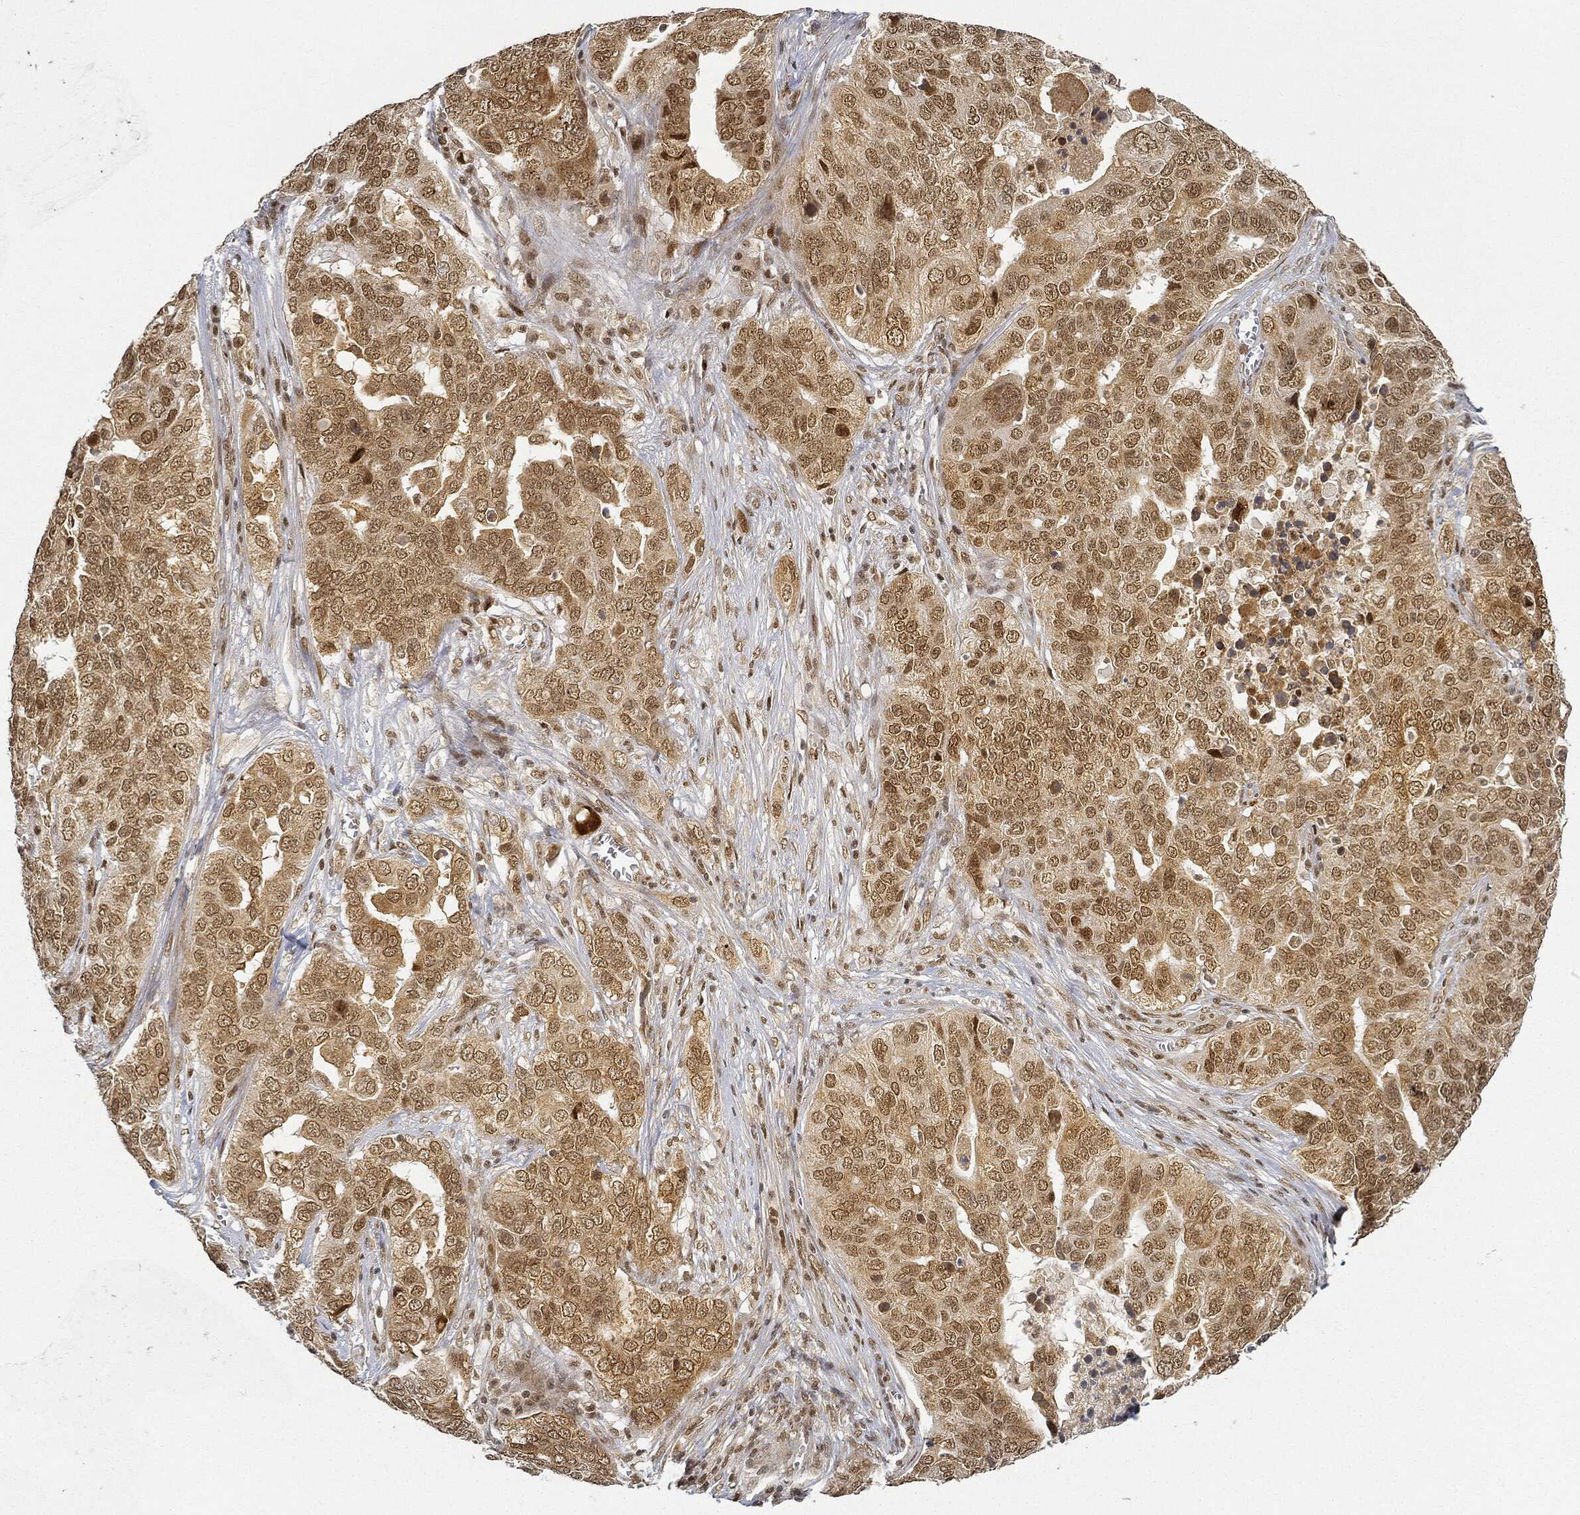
{"staining": {"intensity": "moderate", "quantity": "25%-75%", "location": "cytoplasmic/membranous,nuclear"}, "tissue": "ovarian cancer", "cell_type": "Tumor cells", "image_type": "cancer", "snomed": [{"axis": "morphology", "description": "Carcinoma, endometroid"}, {"axis": "topography", "description": "Soft tissue"}, {"axis": "topography", "description": "Ovary"}], "caption": "Protein staining of ovarian cancer (endometroid carcinoma) tissue shows moderate cytoplasmic/membranous and nuclear expression in about 25%-75% of tumor cells.", "gene": "CIB1", "patient": {"sex": "female", "age": 52}}